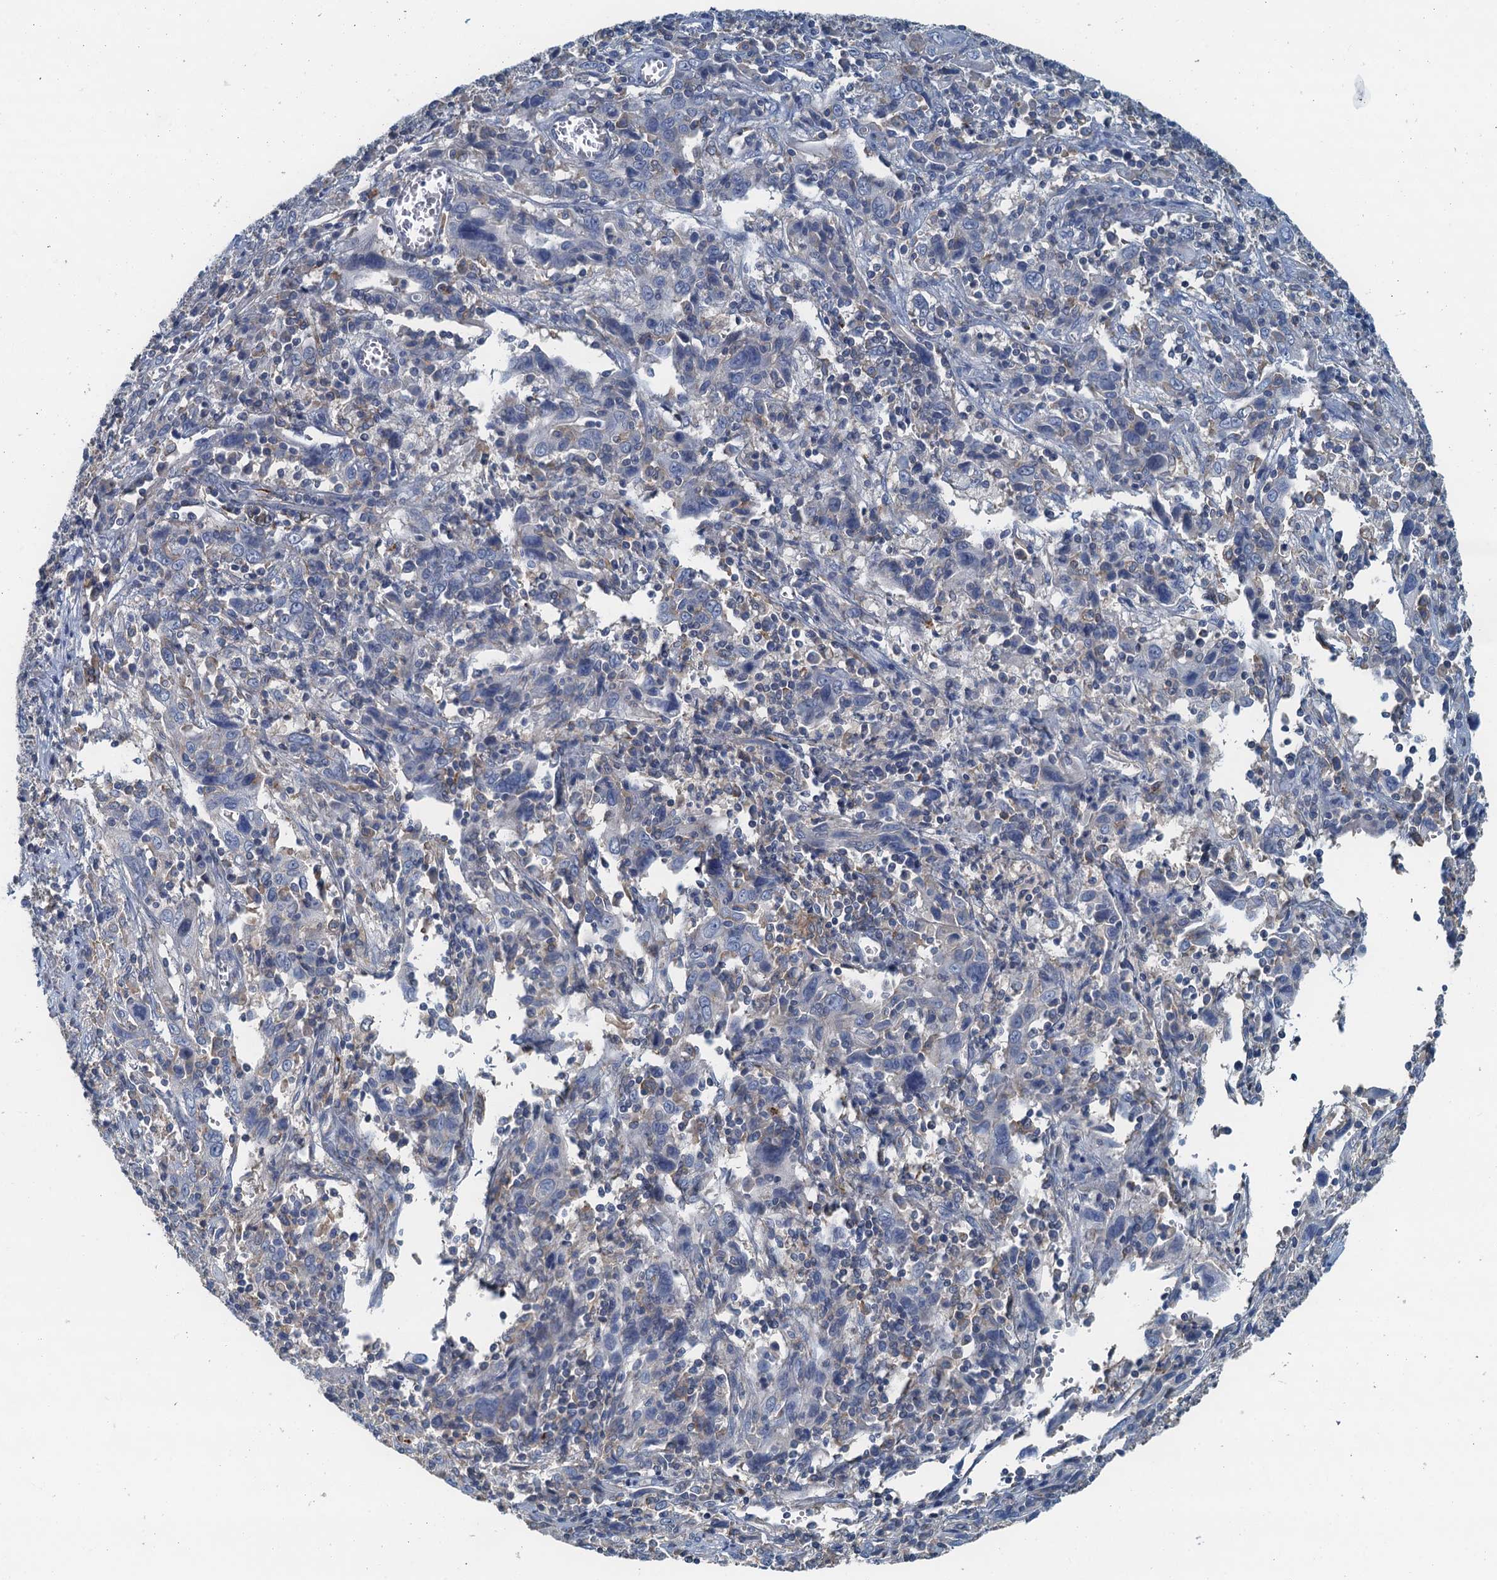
{"staining": {"intensity": "negative", "quantity": "none", "location": "none"}, "tissue": "cervical cancer", "cell_type": "Tumor cells", "image_type": "cancer", "snomed": [{"axis": "morphology", "description": "Squamous cell carcinoma, NOS"}, {"axis": "topography", "description": "Cervix"}], "caption": "Tumor cells show no significant protein staining in cervical cancer.", "gene": "THAP10", "patient": {"sex": "female", "age": 46}}